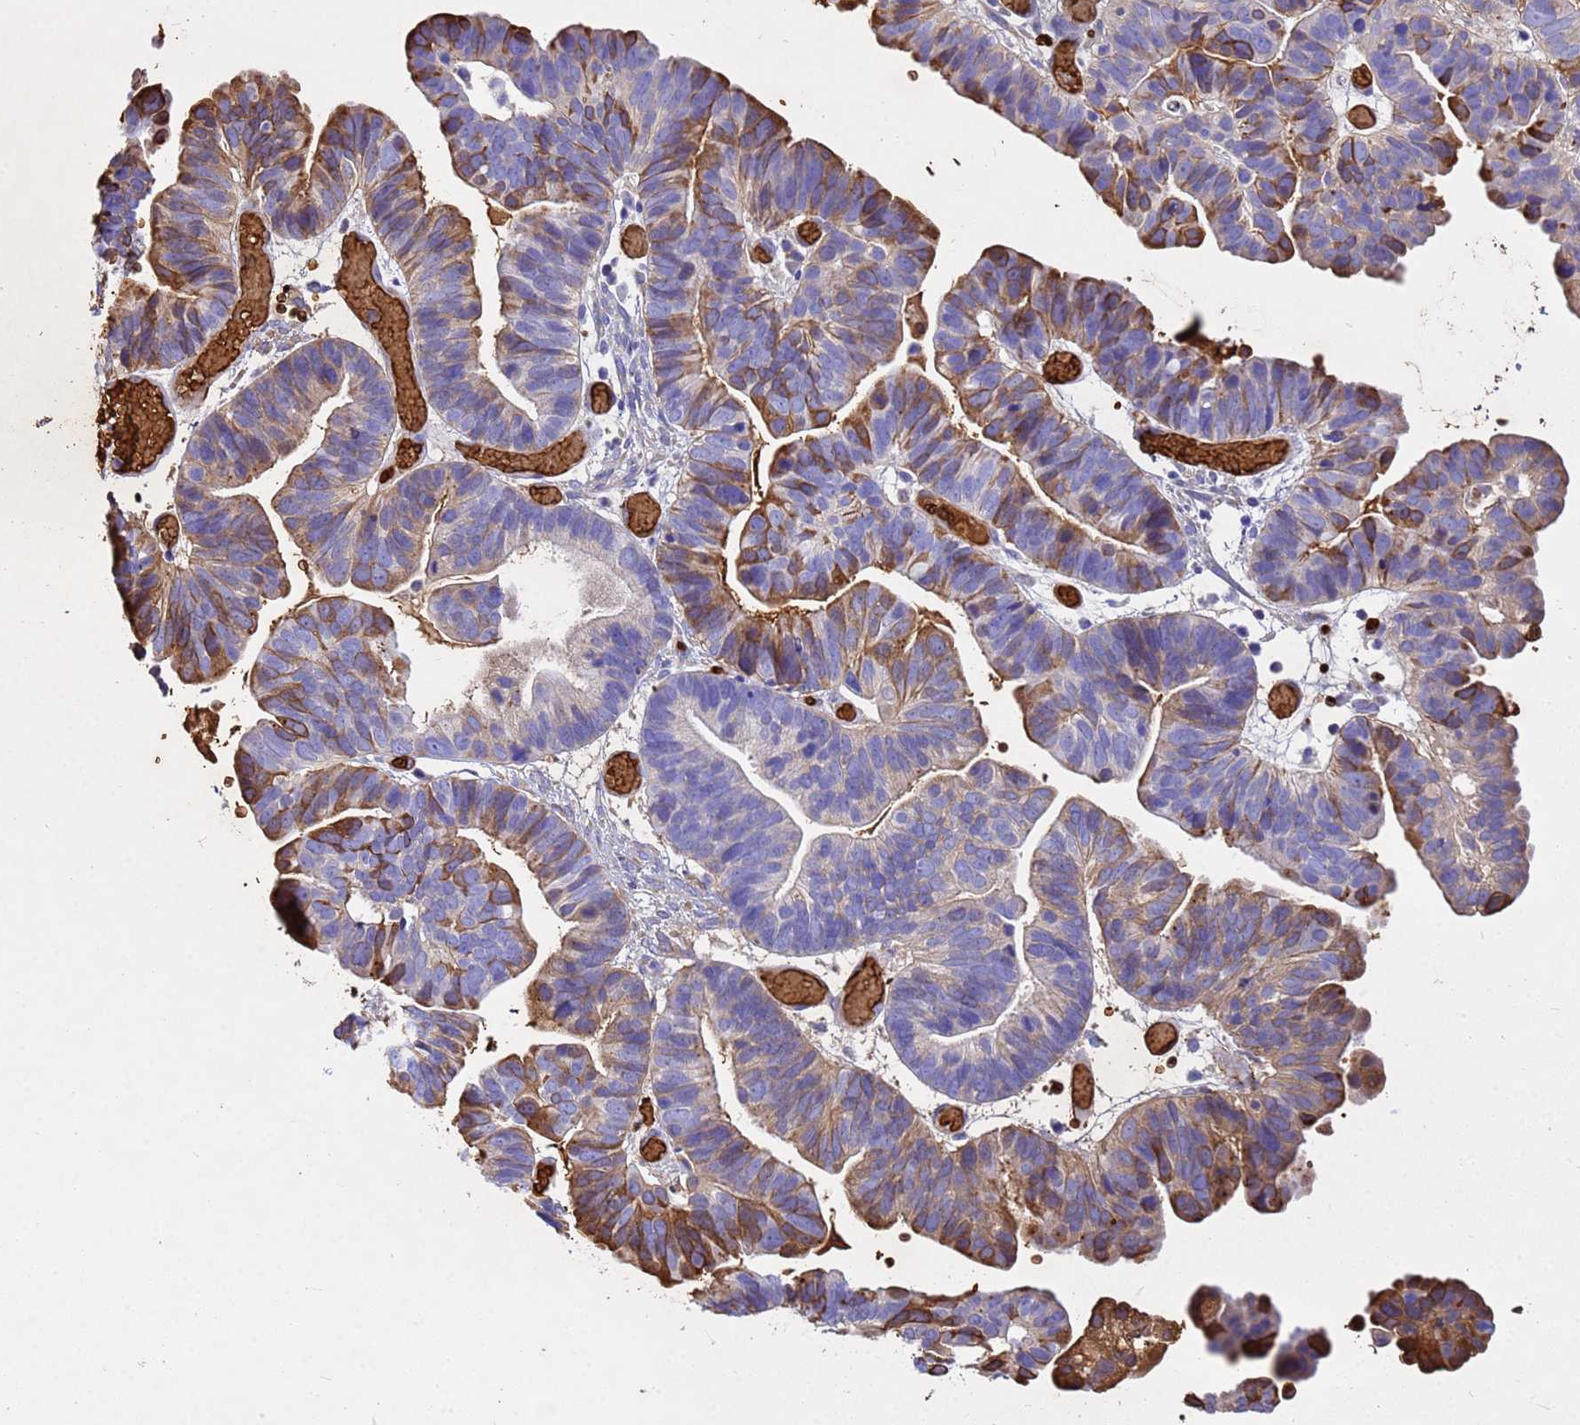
{"staining": {"intensity": "moderate", "quantity": "<25%", "location": "cytoplasmic/membranous"}, "tissue": "ovarian cancer", "cell_type": "Tumor cells", "image_type": "cancer", "snomed": [{"axis": "morphology", "description": "Cystadenocarcinoma, serous, NOS"}, {"axis": "topography", "description": "Ovary"}], "caption": "A brown stain highlights moderate cytoplasmic/membranous expression of a protein in serous cystadenocarcinoma (ovarian) tumor cells.", "gene": "HBA2", "patient": {"sex": "female", "age": 56}}